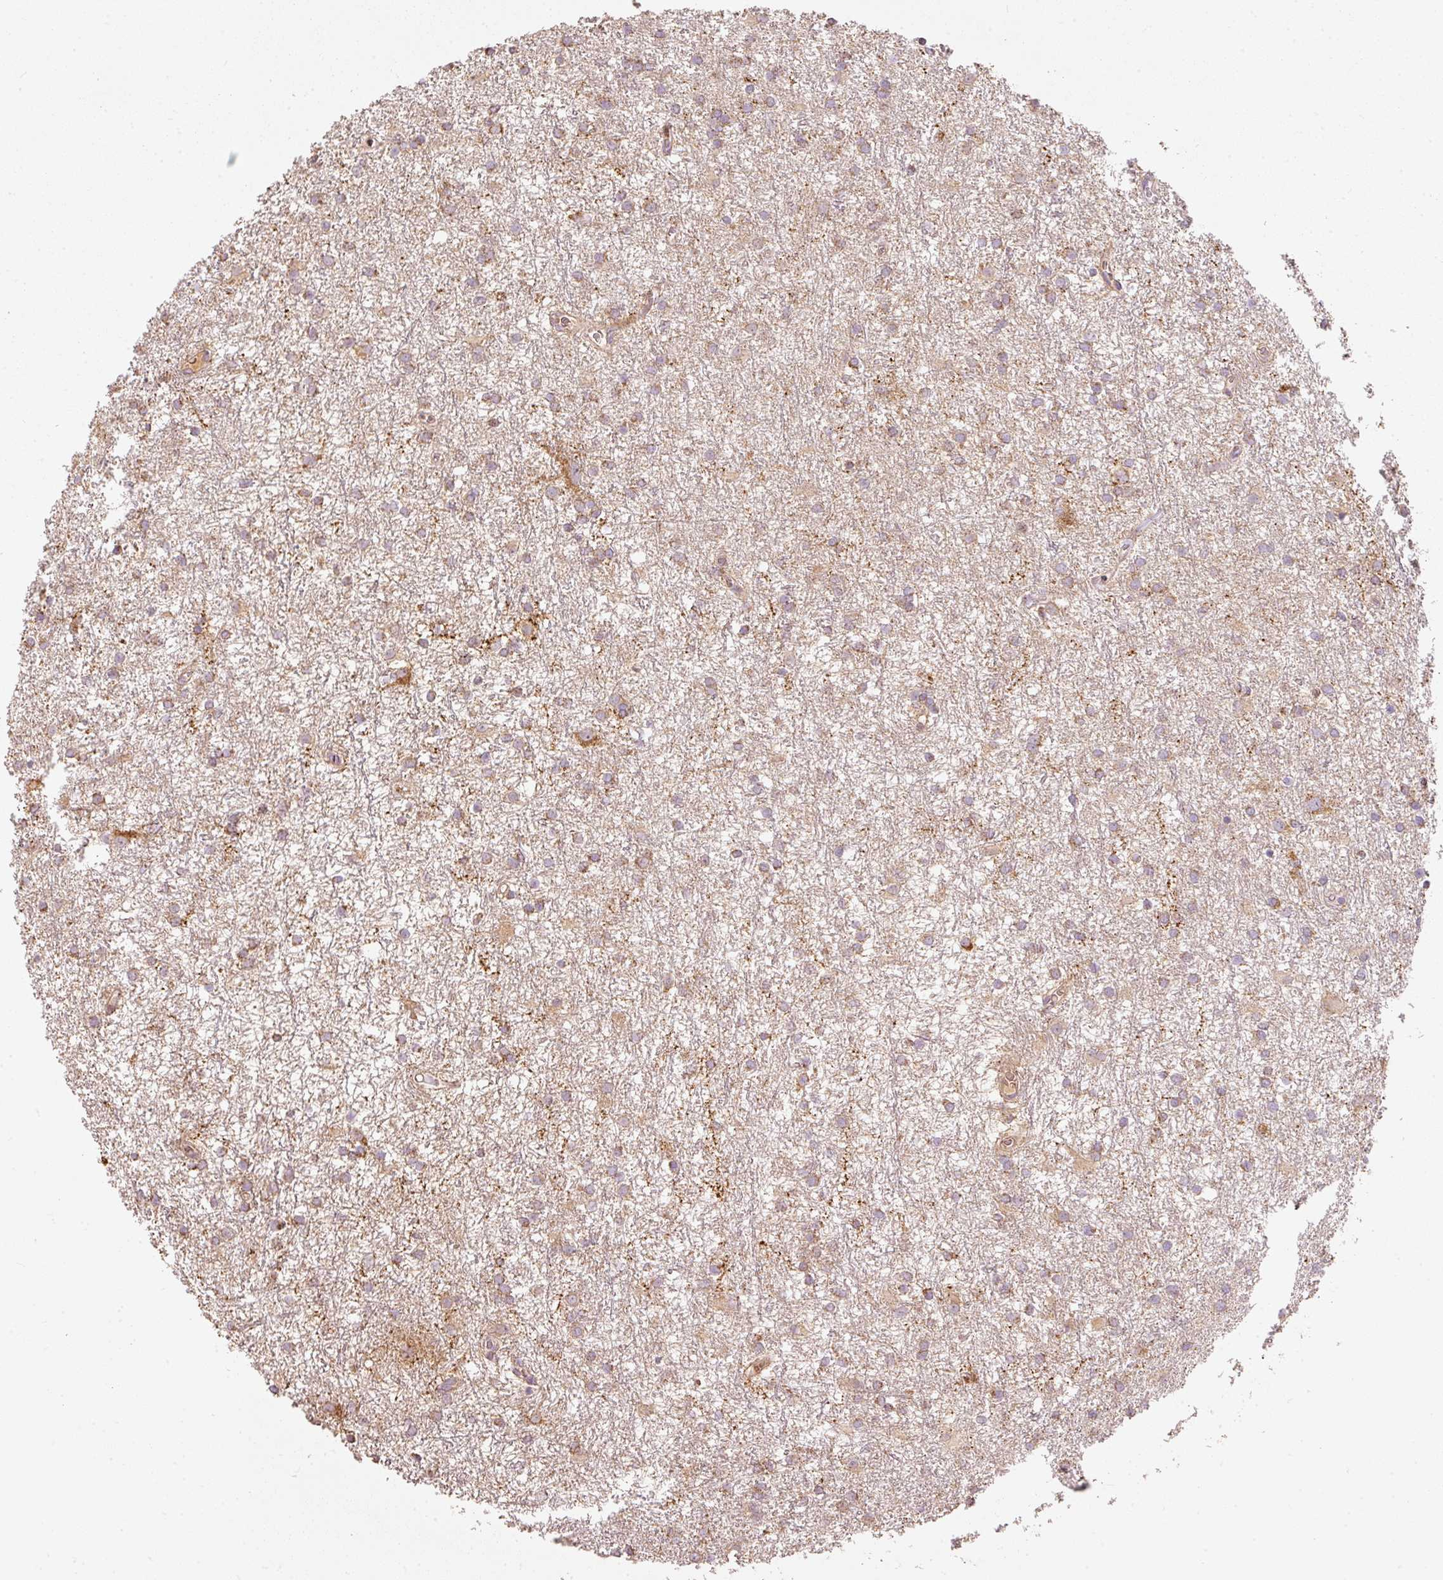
{"staining": {"intensity": "moderate", "quantity": ">75%", "location": "cytoplasmic/membranous"}, "tissue": "glioma", "cell_type": "Tumor cells", "image_type": "cancer", "snomed": [{"axis": "morphology", "description": "Glioma, malignant, High grade"}, {"axis": "topography", "description": "Brain"}], "caption": "High-grade glioma (malignant) was stained to show a protein in brown. There is medium levels of moderate cytoplasmic/membranous expression in about >75% of tumor cells. (brown staining indicates protein expression, while blue staining denotes nuclei).", "gene": "PSENEN", "patient": {"sex": "female", "age": 50}}